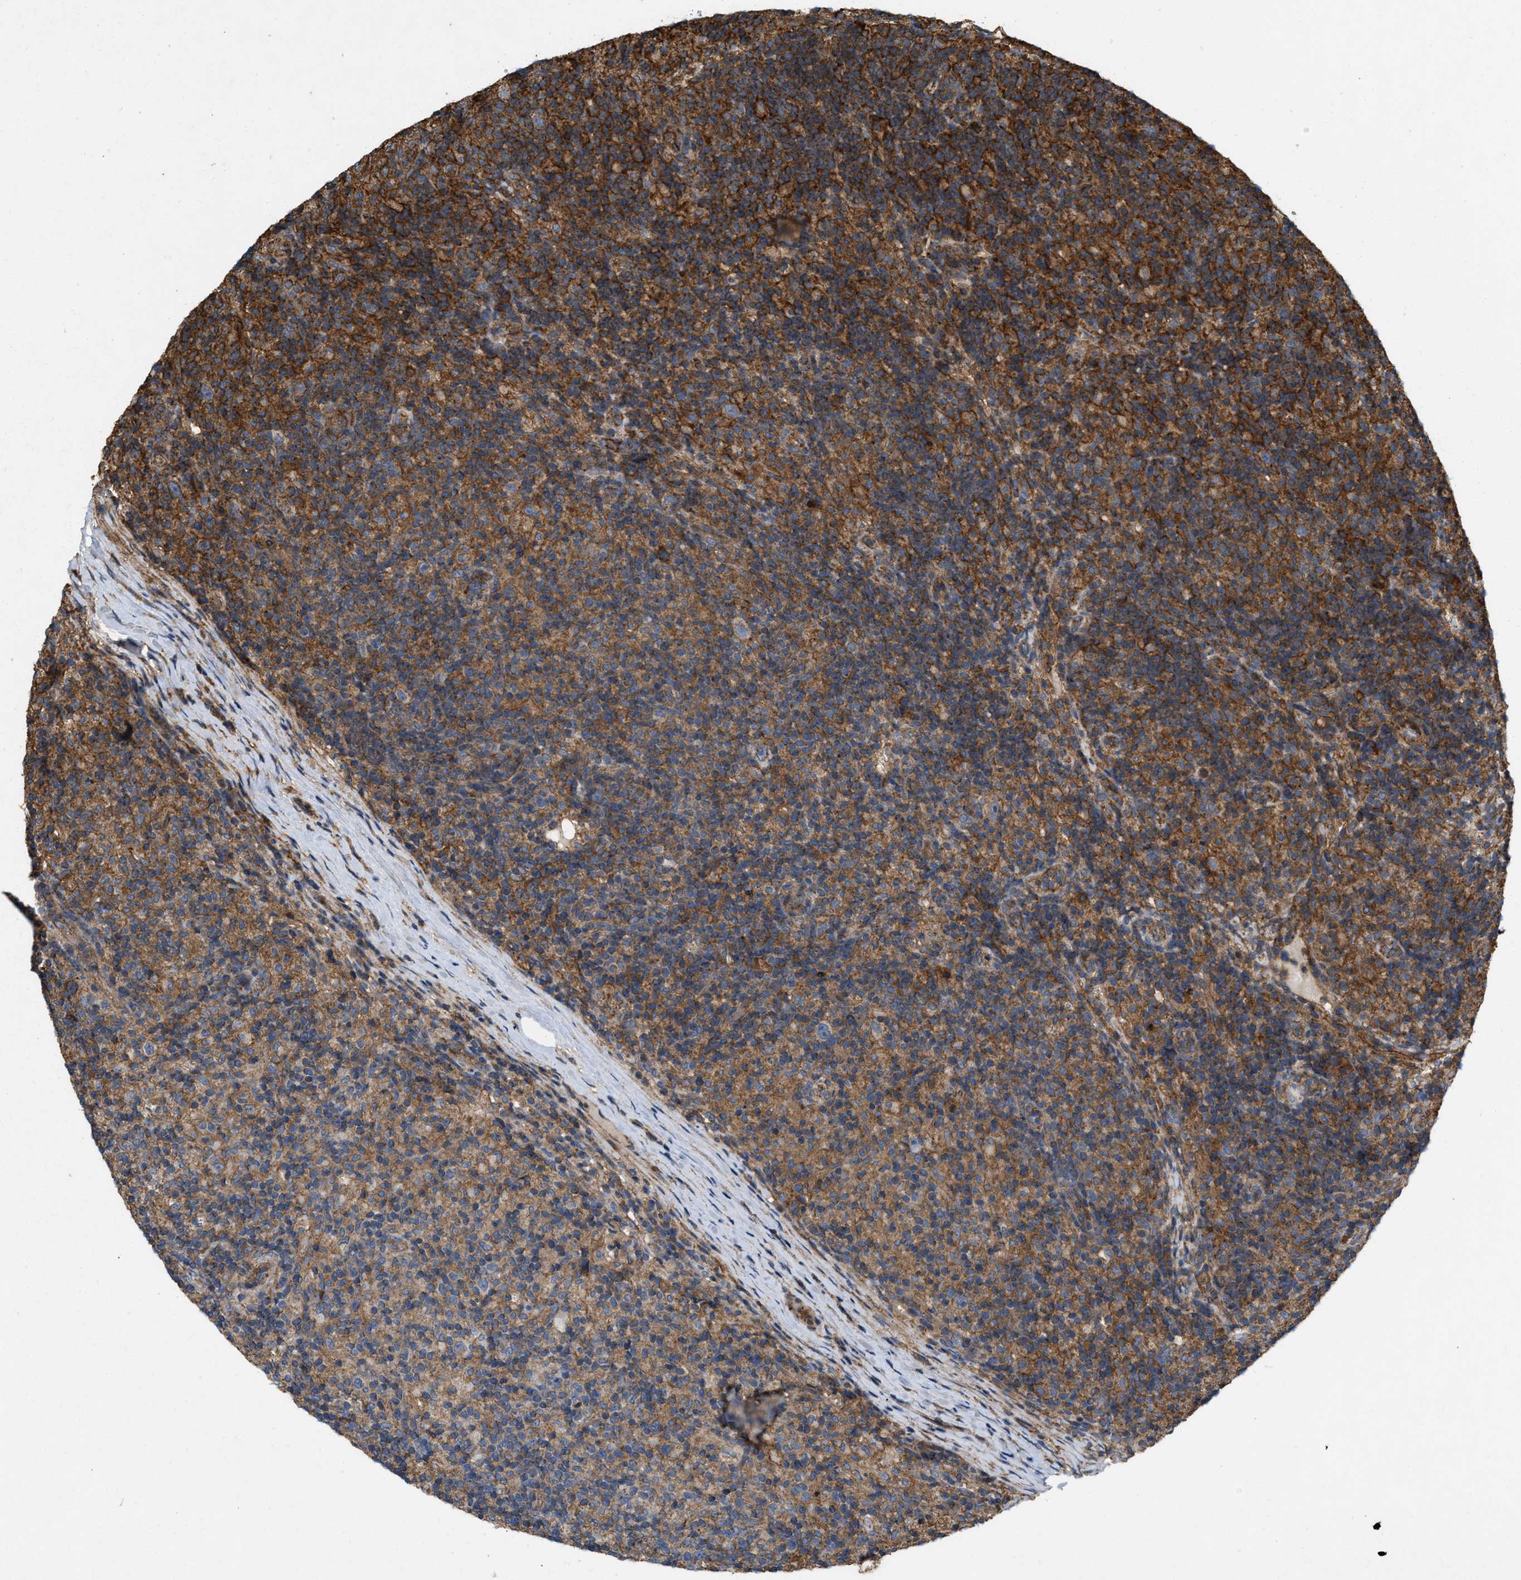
{"staining": {"intensity": "weak", "quantity": "25%-75%", "location": "cytoplasmic/membranous"}, "tissue": "lymphoma", "cell_type": "Tumor cells", "image_type": "cancer", "snomed": [{"axis": "morphology", "description": "Hodgkin's disease, NOS"}, {"axis": "topography", "description": "Lymph node"}], "caption": "Hodgkin's disease tissue exhibits weak cytoplasmic/membranous staining in approximately 25%-75% of tumor cells", "gene": "GNB4", "patient": {"sex": "male", "age": 70}}